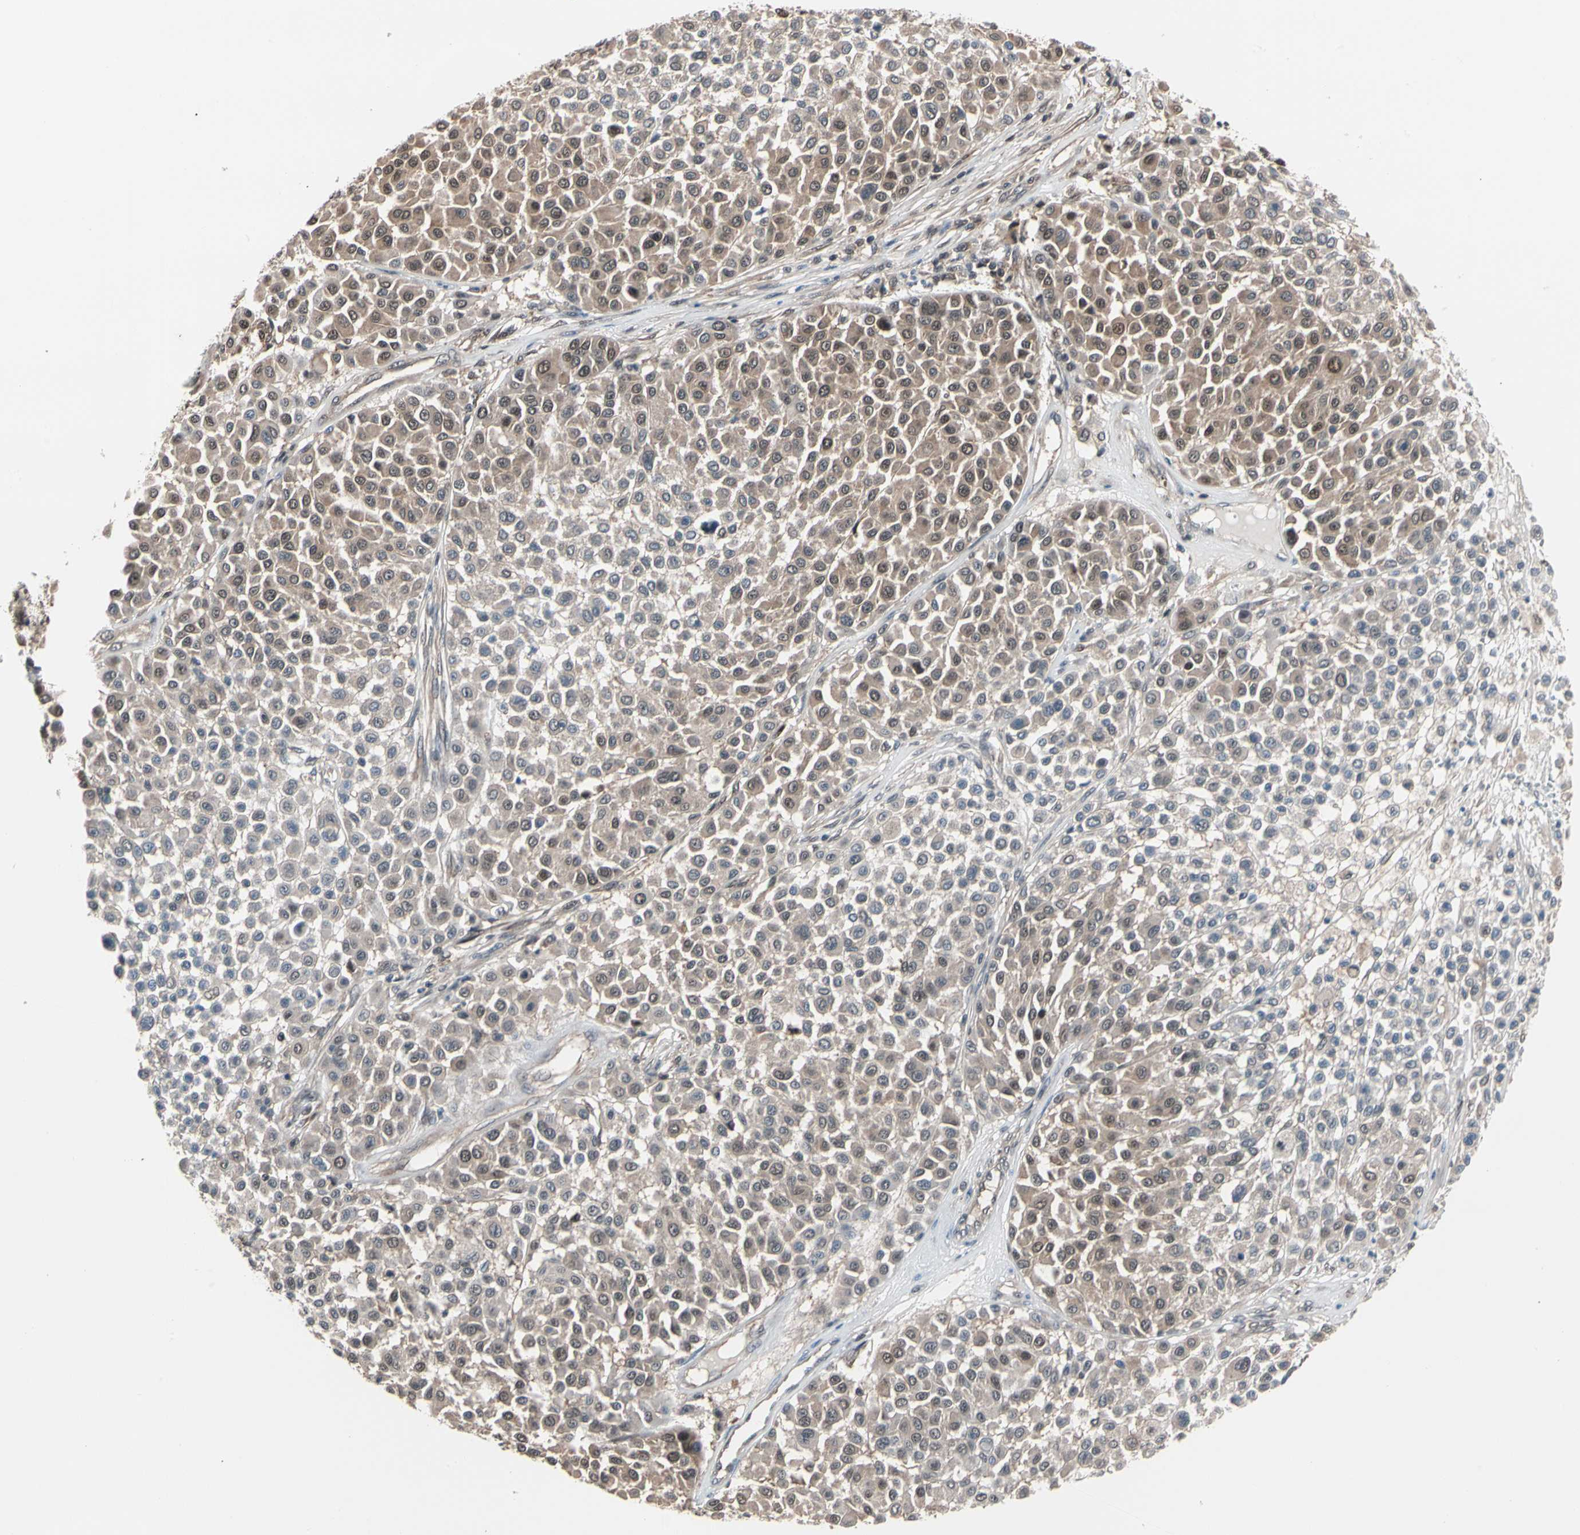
{"staining": {"intensity": "weak", "quantity": ">75%", "location": "cytoplasmic/membranous,nuclear"}, "tissue": "melanoma", "cell_type": "Tumor cells", "image_type": "cancer", "snomed": [{"axis": "morphology", "description": "Malignant melanoma, Metastatic site"}, {"axis": "topography", "description": "Soft tissue"}], "caption": "Immunohistochemistry (IHC) (DAB (3,3'-diaminobenzidine)) staining of human malignant melanoma (metastatic site) reveals weak cytoplasmic/membranous and nuclear protein expression in about >75% of tumor cells.", "gene": "PSMA2", "patient": {"sex": "male", "age": 41}}